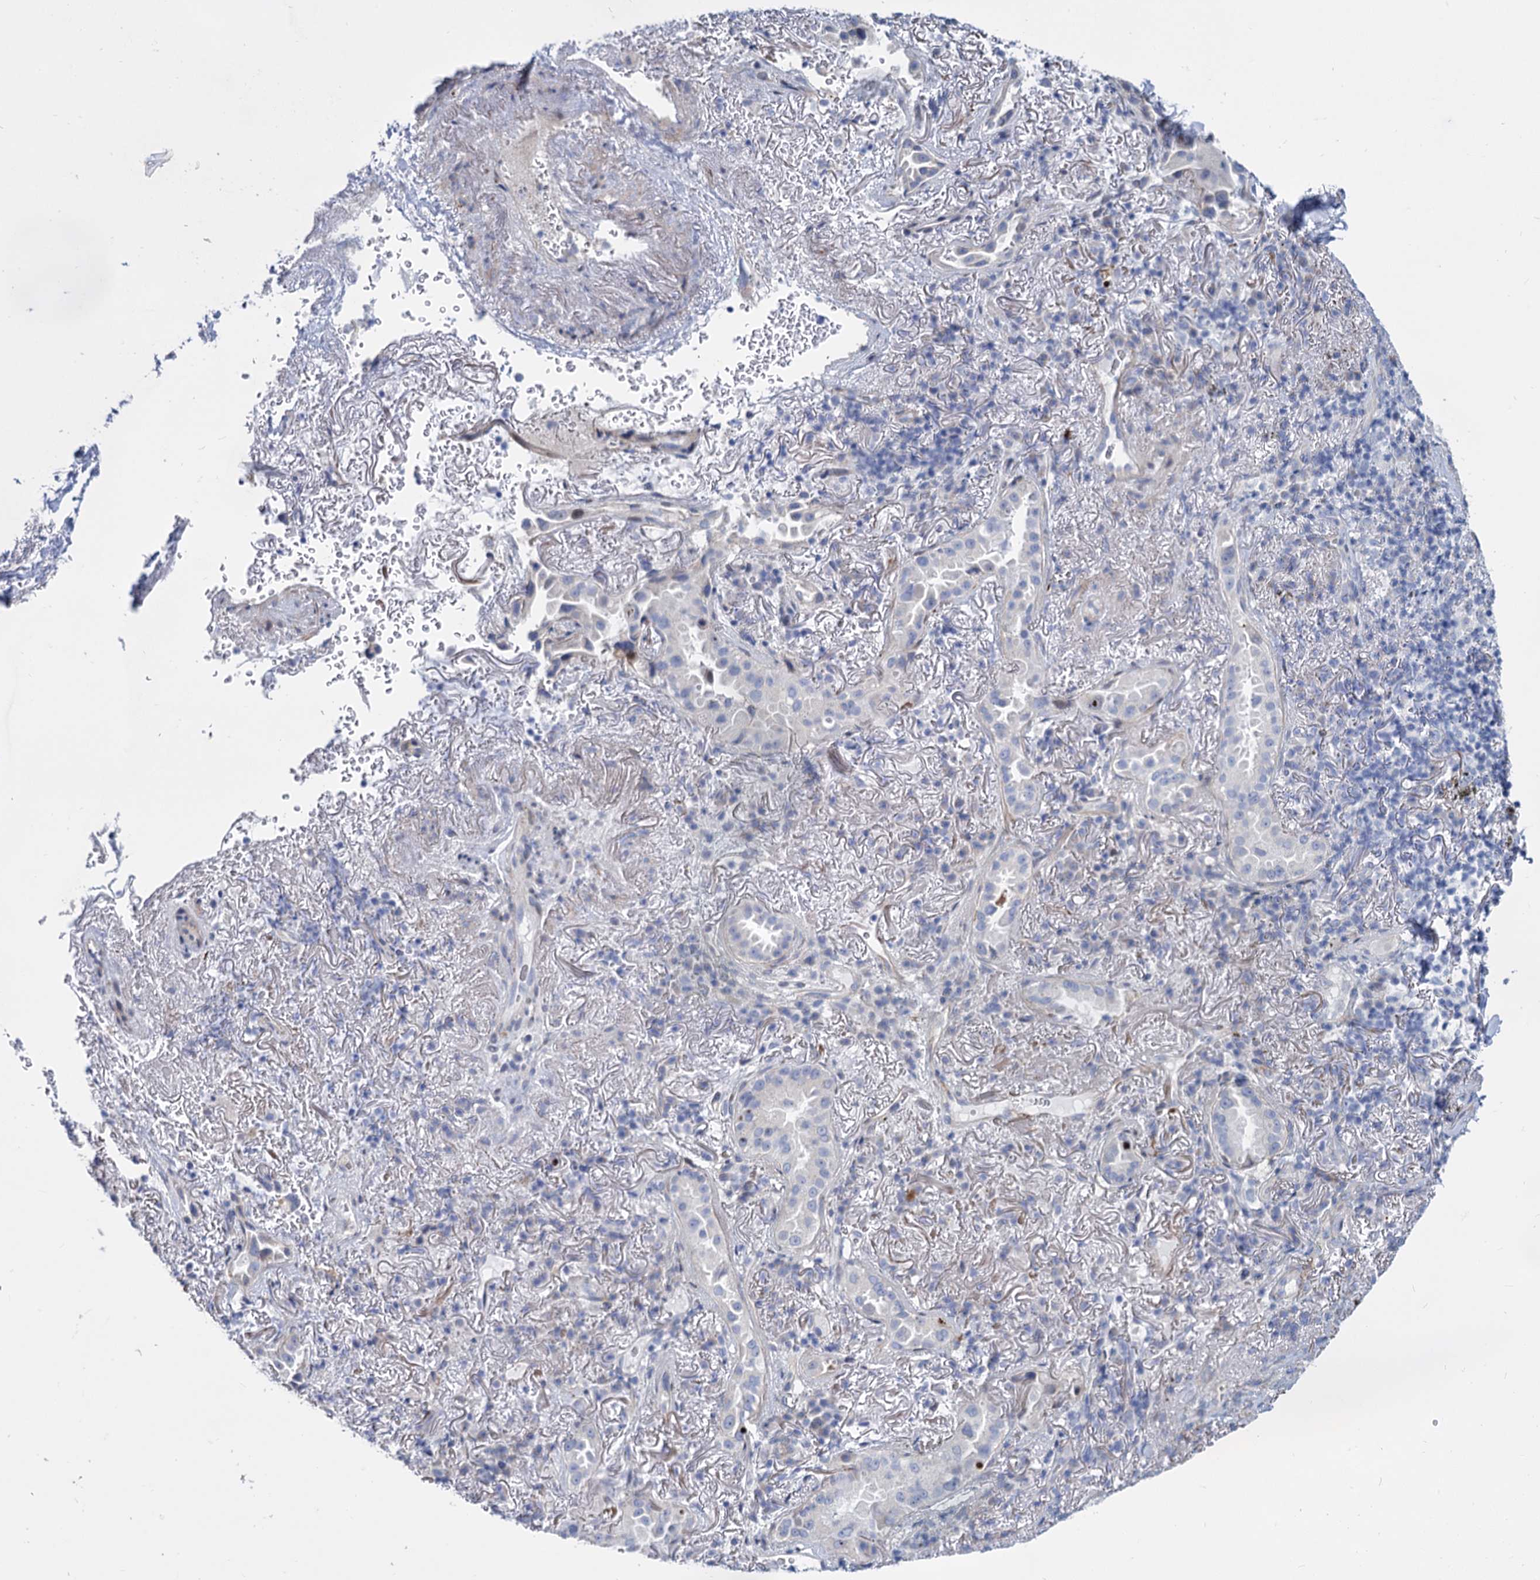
{"staining": {"intensity": "negative", "quantity": "none", "location": "none"}, "tissue": "lung cancer", "cell_type": "Tumor cells", "image_type": "cancer", "snomed": [{"axis": "morphology", "description": "Adenocarcinoma, NOS"}, {"axis": "topography", "description": "Lung"}], "caption": "This is an immunohistochemistry image of human lung cancer (adenocarcinoma). There is no positivity in tumor cells.", "gene": "TRIM77", "patient": {"sex": "female", "age": 69}}